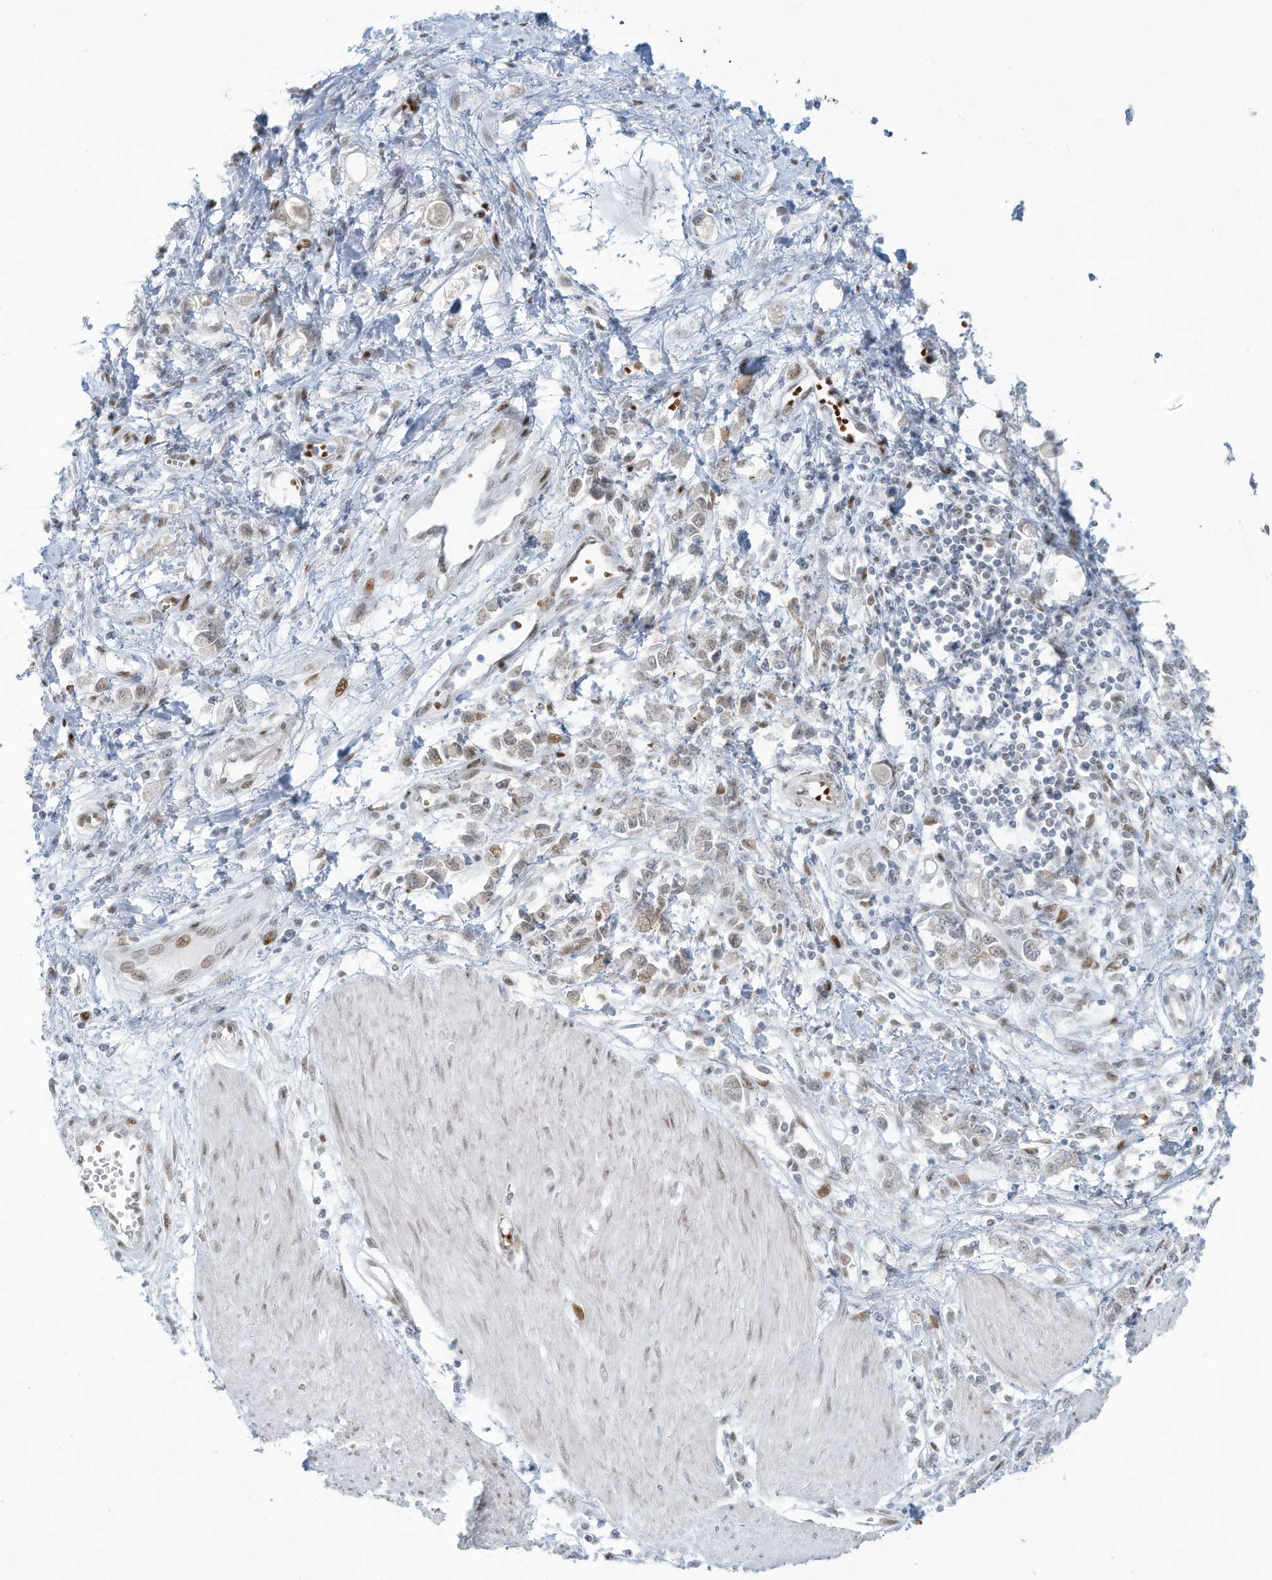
{"staining": {"intensity": "weak", "quantity": "<25%", "location": "nuclear"}, "tissue": "stomach cancer", "cell_type": "Tumor cells", "image_type": "cancer", "snomed": [{"axis": "morphology", "description": "Adenocarcinoma, NOS"}, {"axis": "topography", "description": "Stomach"}], "caption": "High power microscopy photomicrograph of an IHC photomicrograph of stomach cancer (adenocarcinoma), revealing no significant staining in tumor cells.", "gene": "ECT2L", "patient": {"sex": "female", "age": 76}}